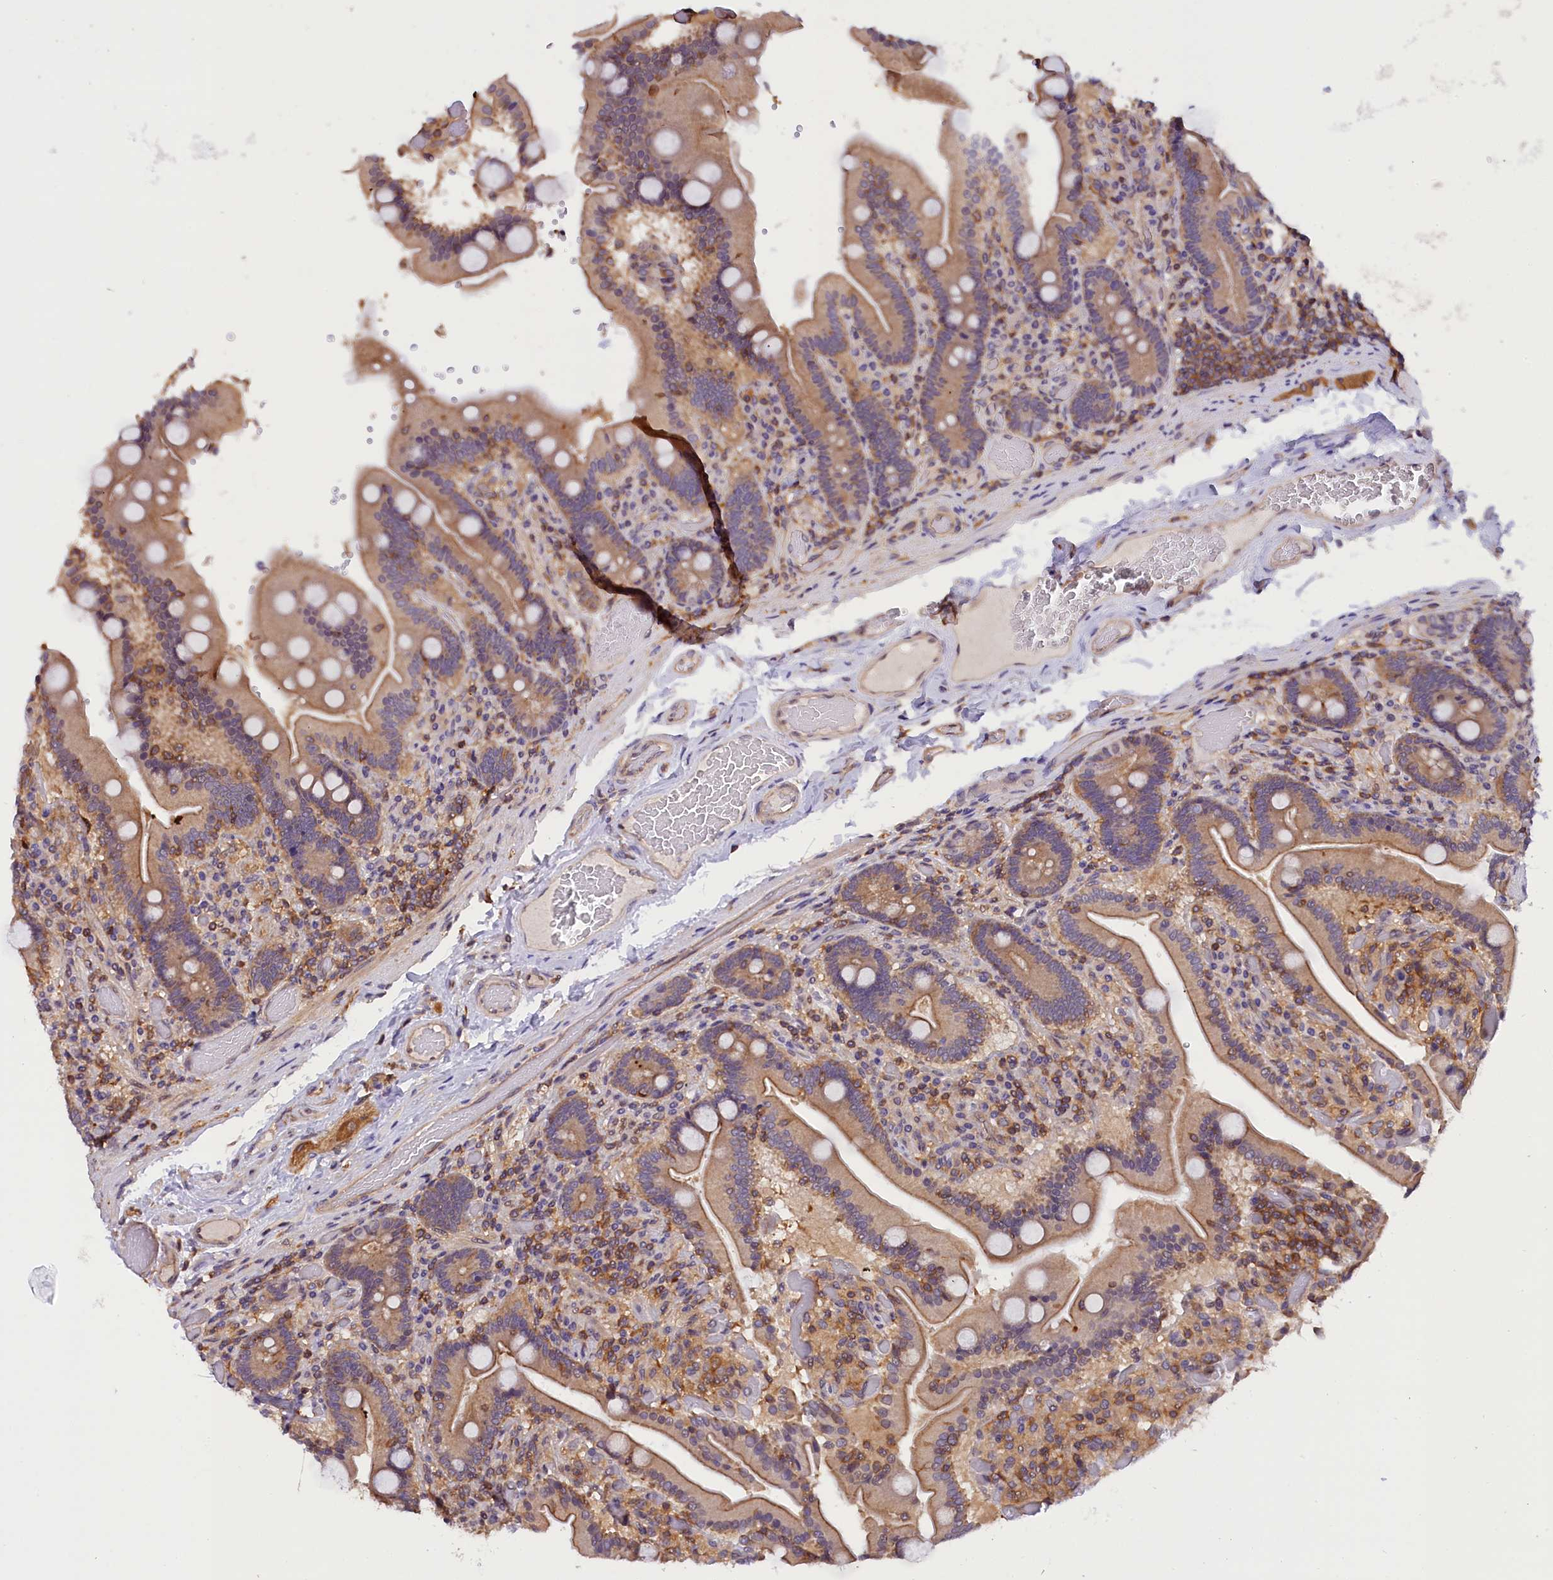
{"staining": {"intensity": "moderate", "quantity": ">75%", "location": "cytoplasmic/membranous"}, "tissue": "duodenum", "cell_type": "Glandular cells", "image_type": "normal", "snomed": [{"axis": "morphology", "description": "Normal tissue, NOS"}, {"axis": "topography", "description": "Duodenum"}], "caption": "A medium amount of moderate cytoplasmic/membranous positivity is identified in about >75% of glandular cells in benign duodenum.", "gene": "TBCB", "patient": {"sex": "female", "age": 62}}